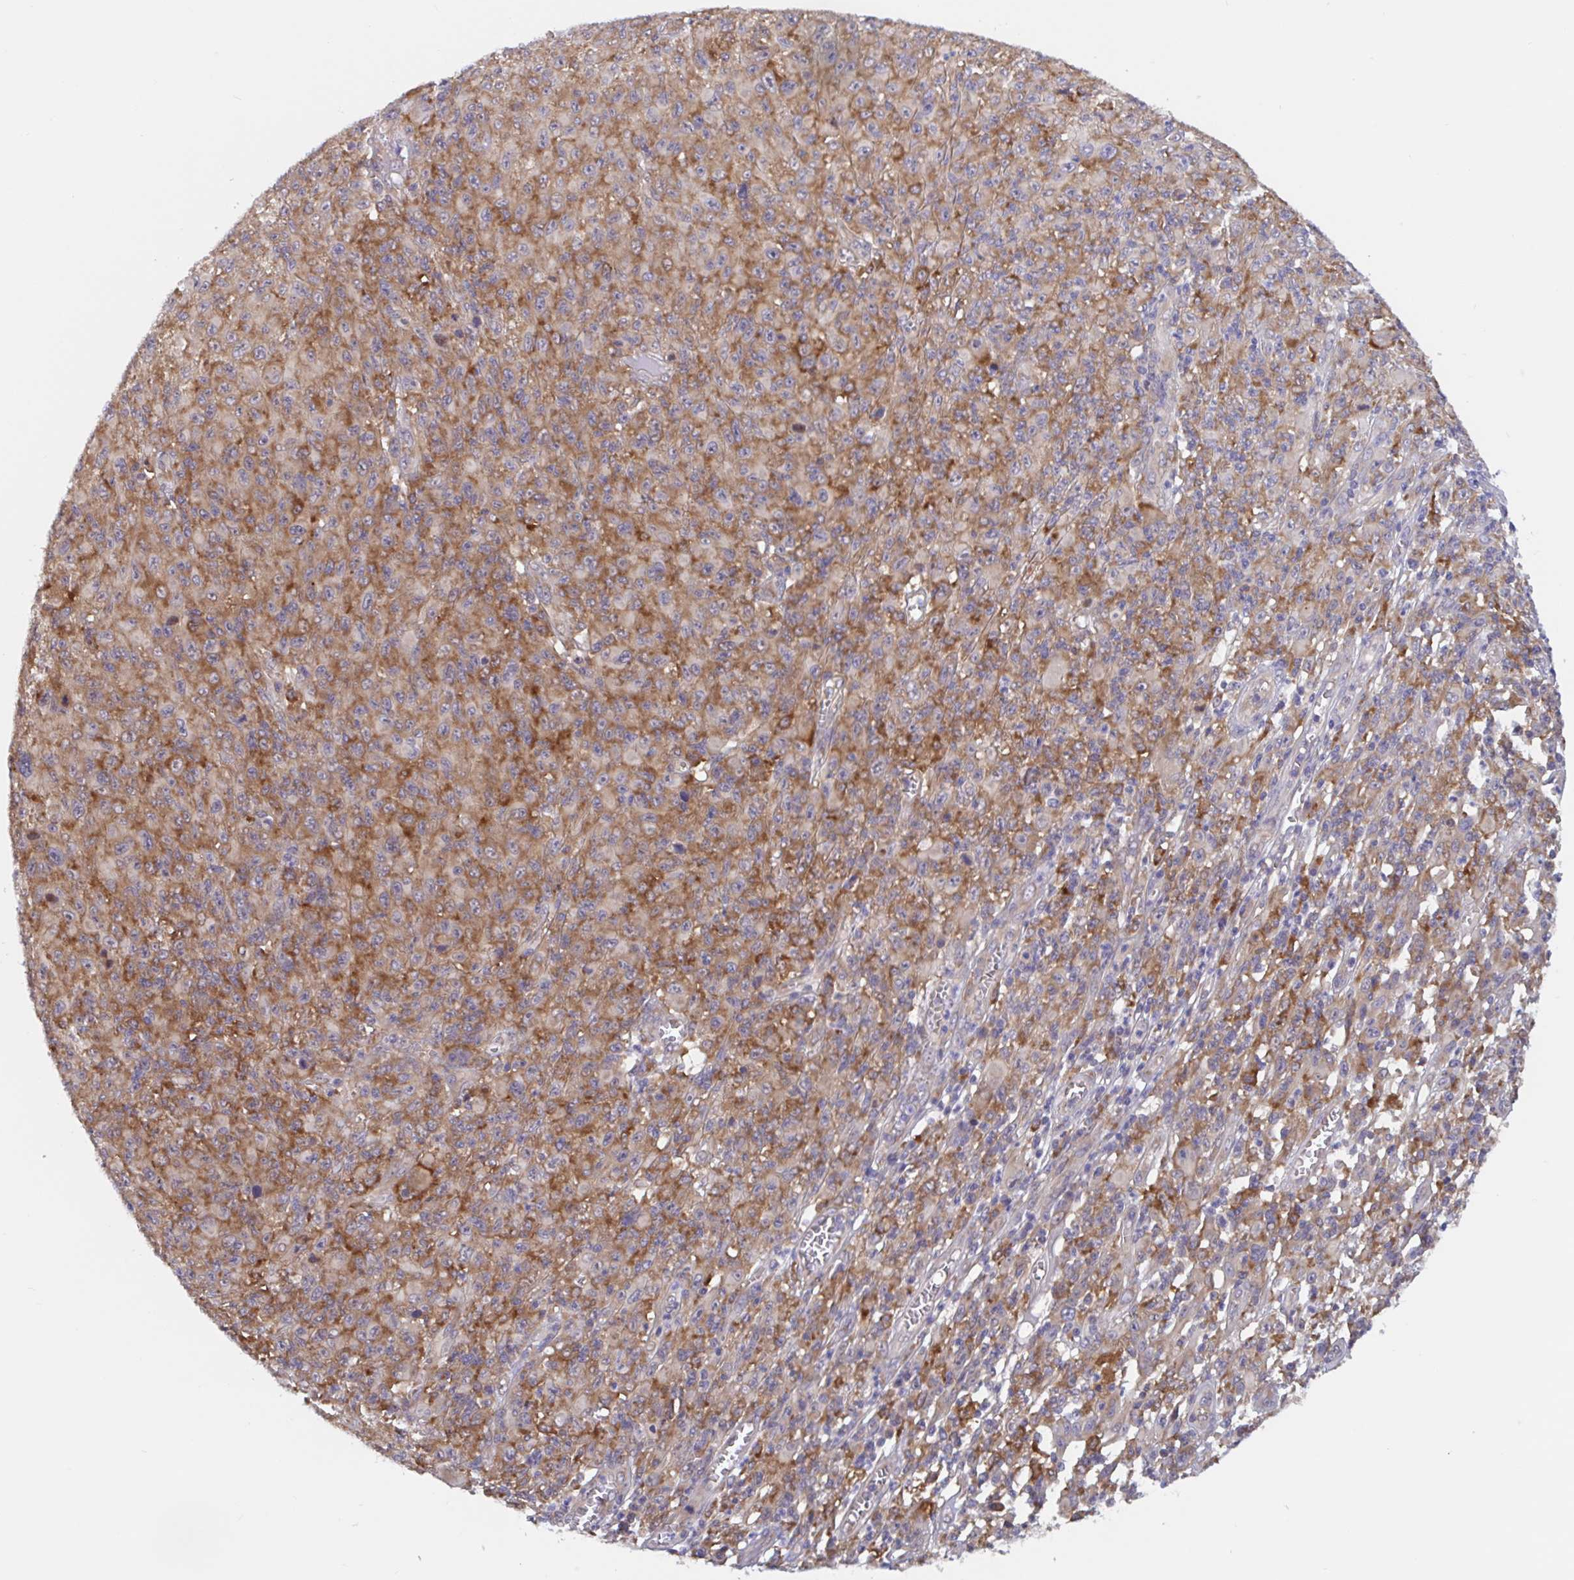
{"staining": {"intensity": "strong", "quantity": ">75%", "location": "cytoplasmic/membranous"}, "tissue": "melanoma", "cell_type": "Tumor cells", "image_type": "cancer", "snomed": [{"axis": "morphology", "description": "Malignant melanoma, NOS"}, {"axis": "topography", "description": "Skin"}], "caption": "IHC photomicrograph of neoplastic tissue: melanoma stained using immunohistochemistry (IHC) exhibits high levels of strong protein expression localized specifically in the cytoplasmic/membranous of tumor cells, appearing as a cytoplasmic/membranous brown color.", "gene": "SNX8", "patient": {"sex": "male", "age": 46}}